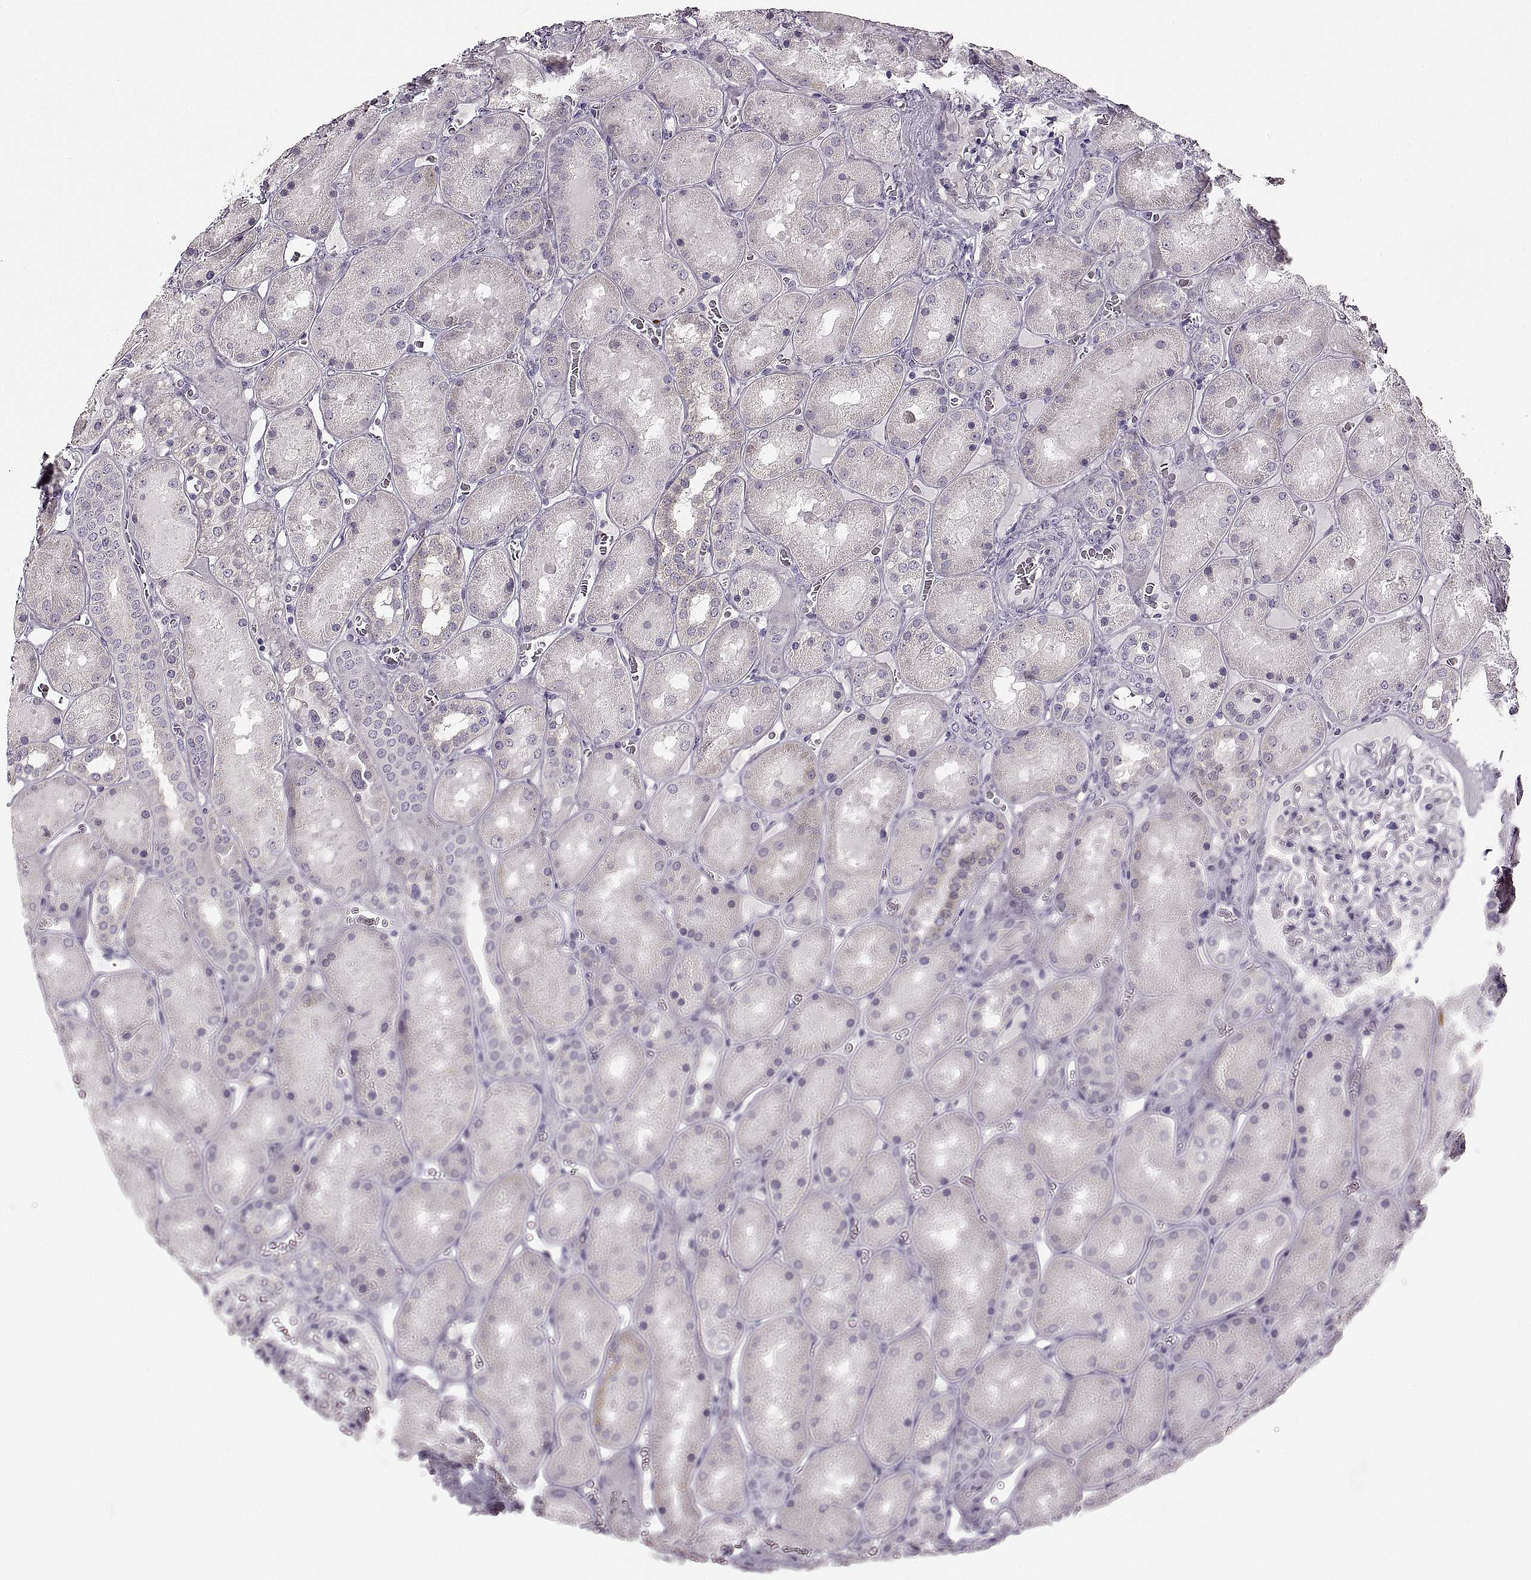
{"staining": {"intensity": "negative", "quantity": "none", "location": "none"}, "tissue": "kidney", "cell_type": "Cells in glomeruli", "image_type": "normal", "snomed": [{"axis": "morphology", "description": "Normal tissue, NOS"}, {"axis": "topography", "description": "Kidney"}], "caption": "DAB (3,3'-diaminobenzidine) immunohistochemical staining of benign human kidney exhibits no significant positivity in cells in glomeruli. Brightfield microscopy of immunohistochemistry (IHC) stained with DAB (brown) and hematoxylin (blue), captured at high magnification.", "gene": "CNTN1", "patient": {"sex": "male", "age": 73}}